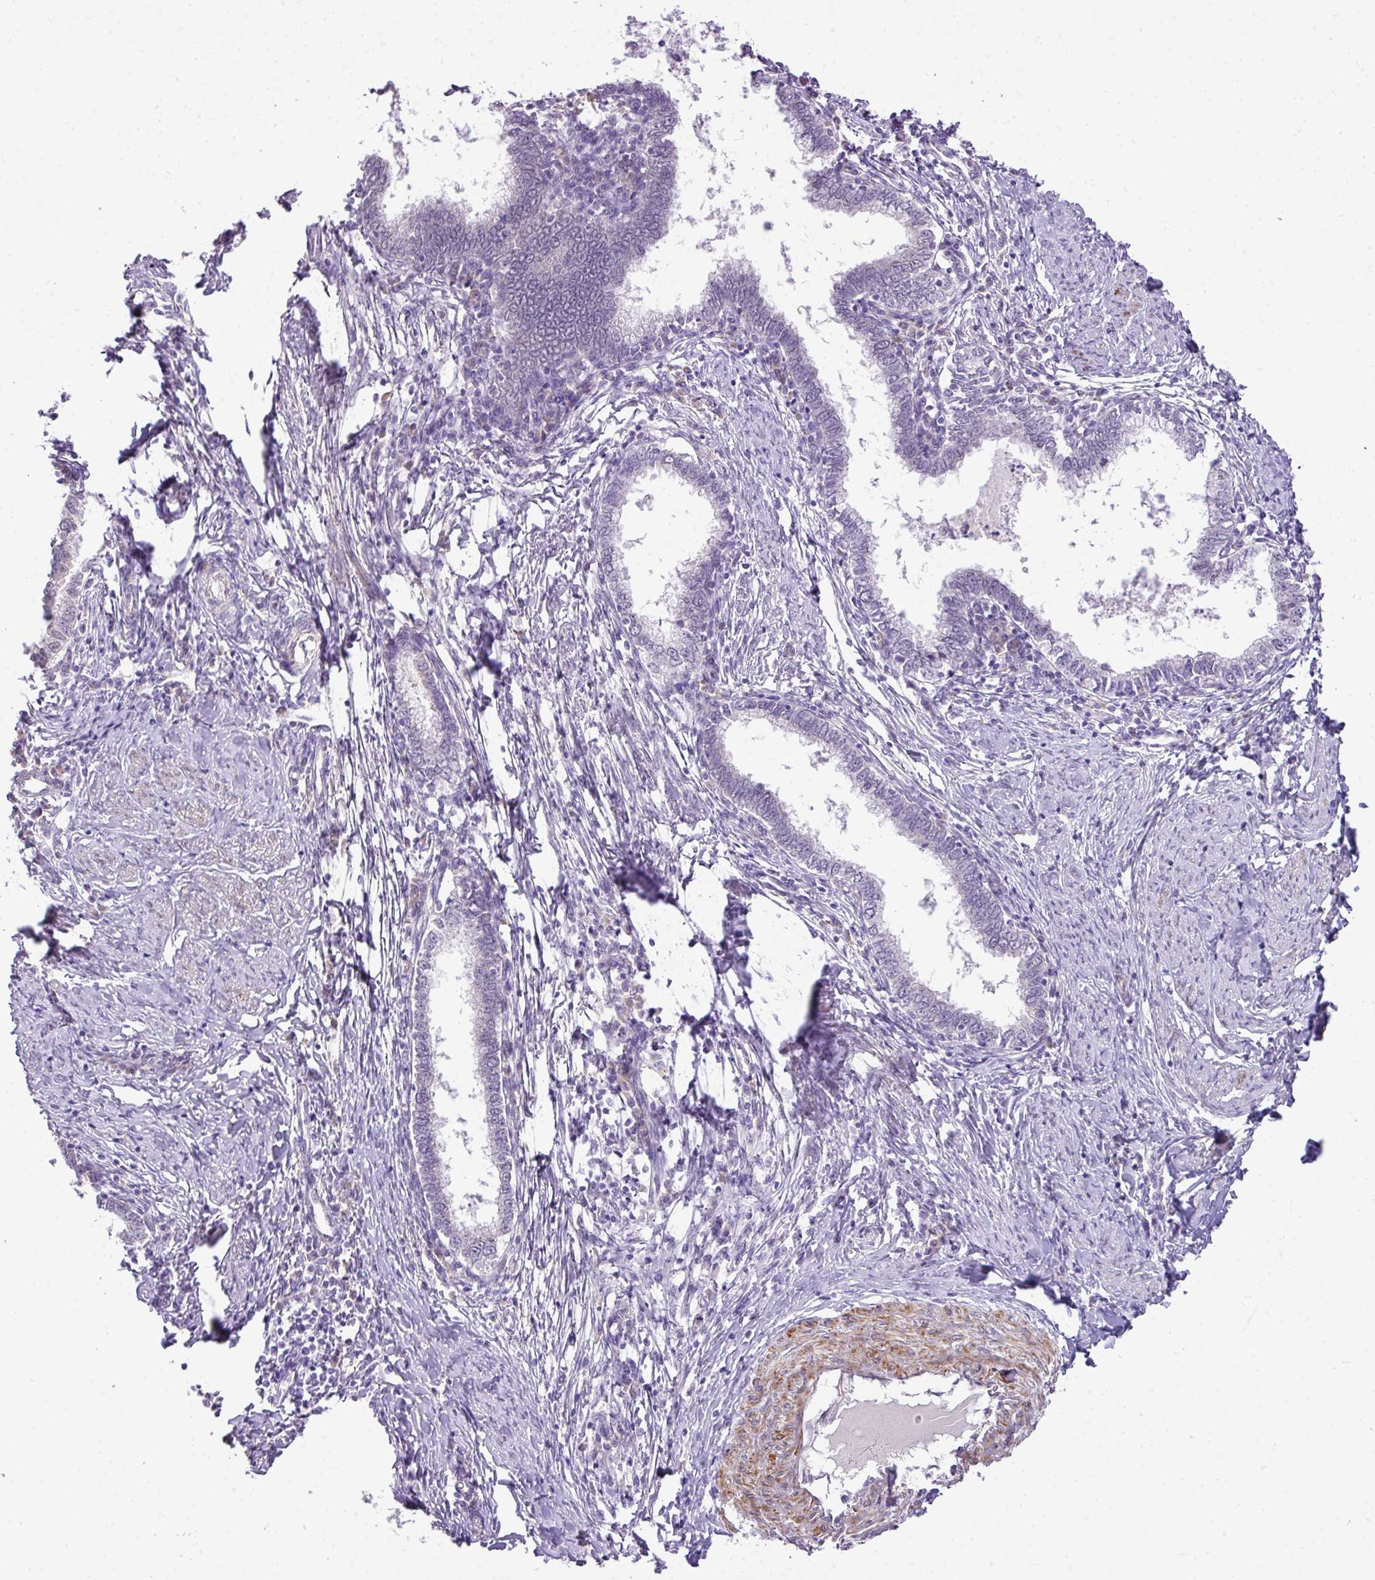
{"staining": {"intensity": "negative", "quantity": "none", "location": "none"}, "tissue": "cervical cancer", "cell_type": "Tumor cells", "image_type": "cancer", "snomed": [{"axis": "morphology", "description": "Adenocarcinoma, NOS"}, {"axis": "topography", "description": "Cervix"}], "caption": "Cervical cancer (adenocarcinoma) was stained to show a protein in brown. There is no significant staining in tumor cells.", "gene": "DIP2A", "patient": {"sex": "female", "age": 36}}